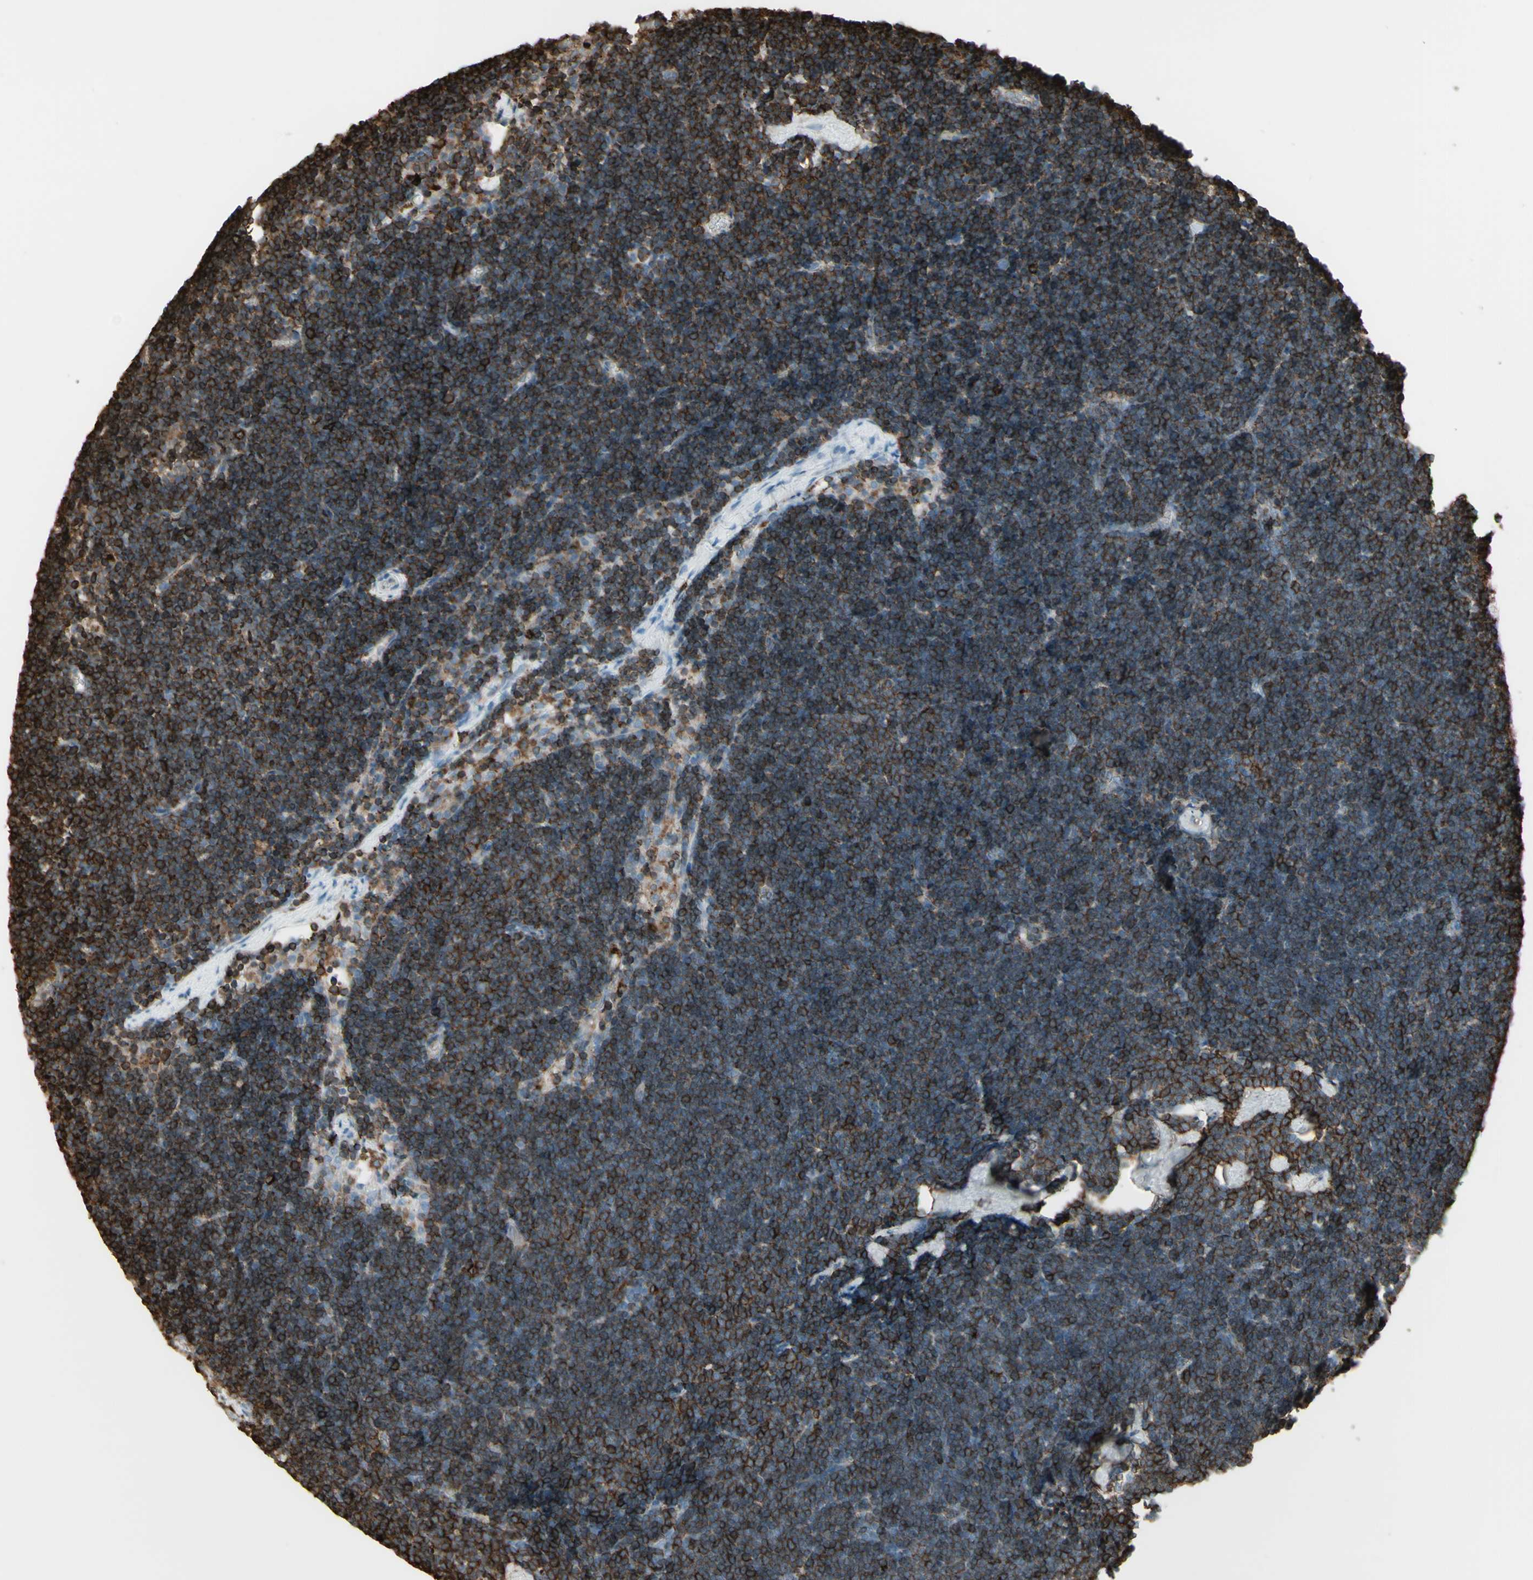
{"staining": {"intensity": "strong", "quantity": ">75%", "location": "cytoplasmic/membranous"}, "tissue": "lymph node", "cell_type": "Germinal center cells", "image_type": "normal", "snomed": [{"axis": "morphology", "description": "Normal tissue, NOS"}, {"axis": "topography", "description": "Lymph node"}], "caption": "Protein analysis of benign lymph node reveals strong cytoplasmic/membranous staining in approximately >75% of germinal center cells.", "gene": "HLA", "patient": {"sex": "male", "age": 63}}